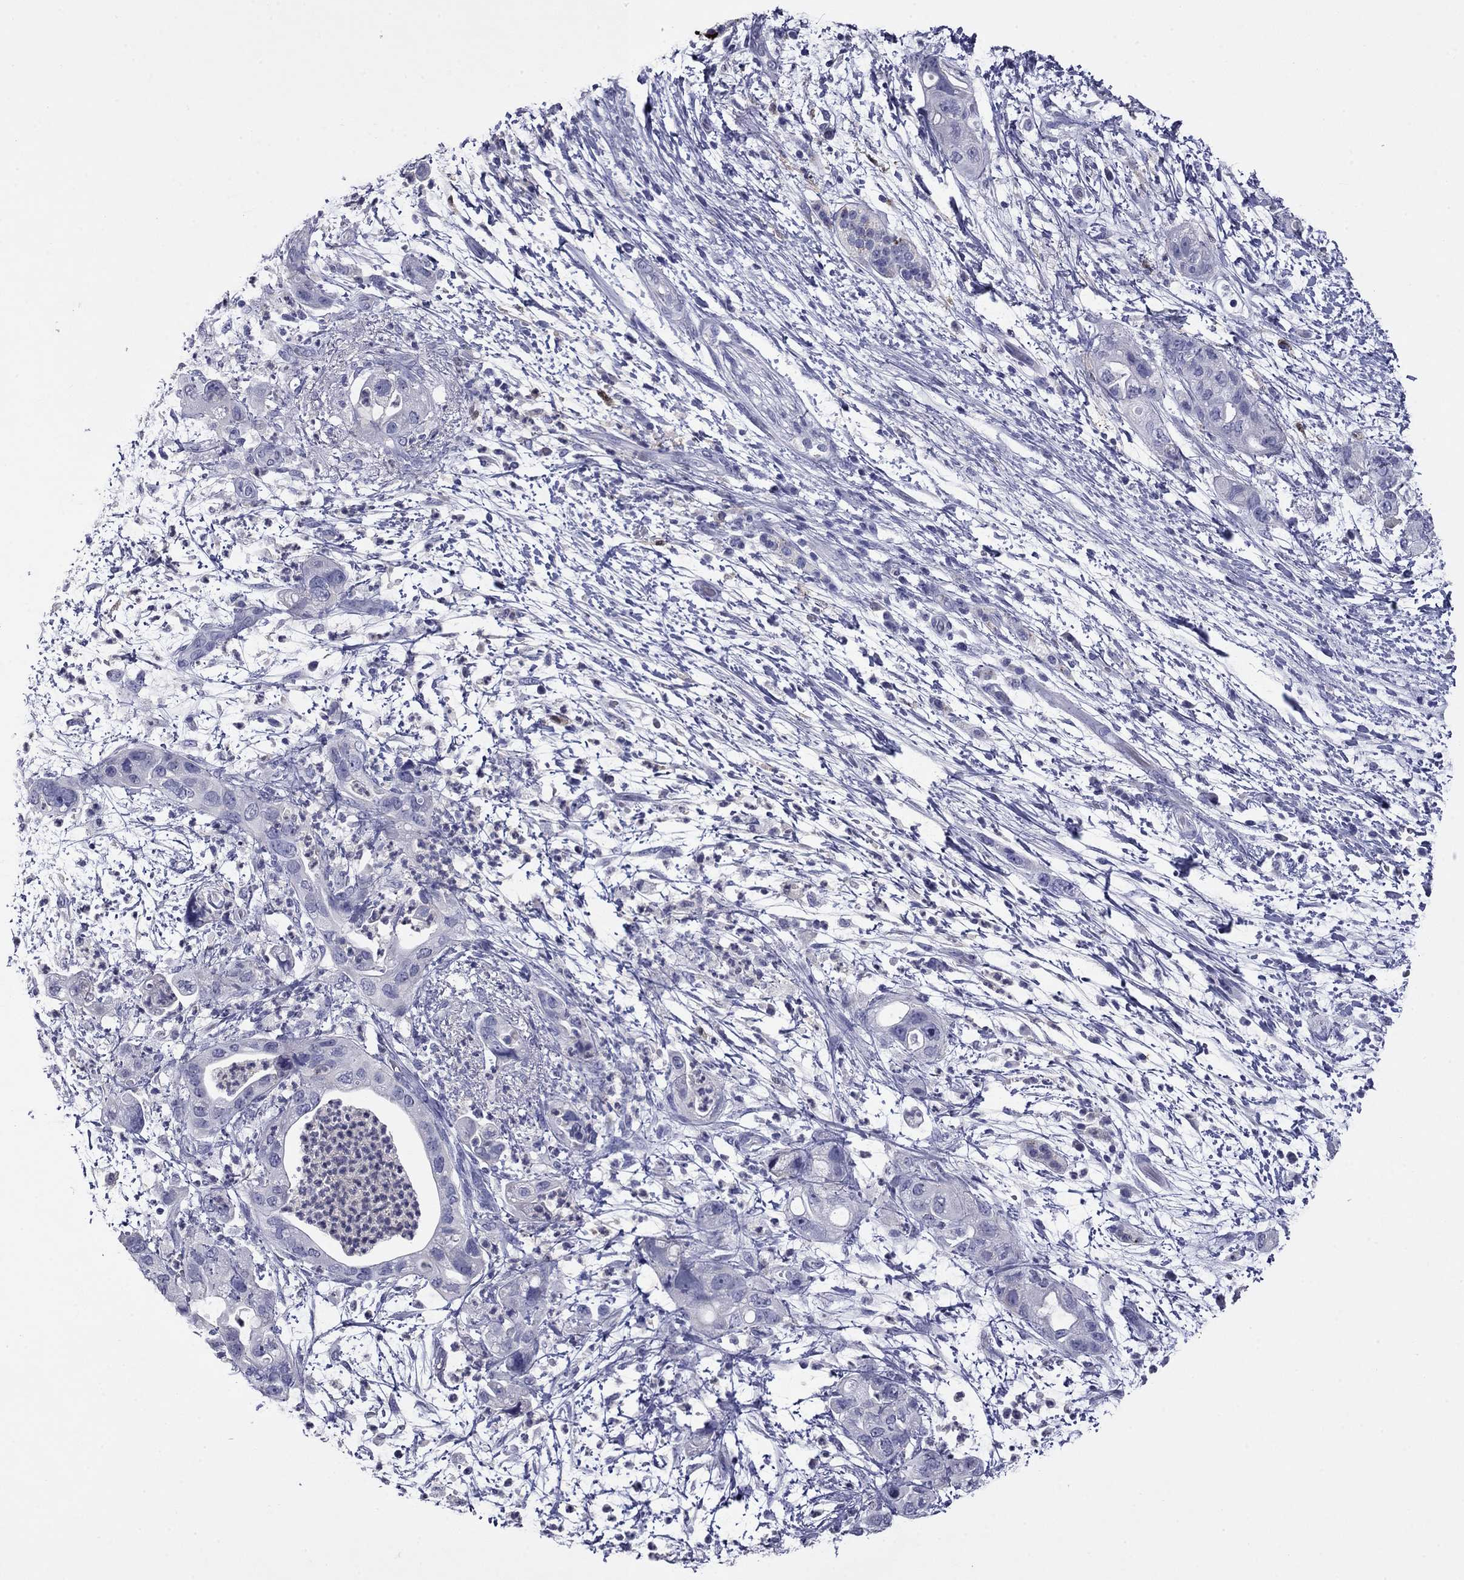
{"staining": {"intensity": "negative", "quantity": "none", "location": "none"}, "tissue": "pancreatic cancer", "cell_type": "Tumor cells", "image_type": "cancer", "snomed": [{"axis": "morphology", "description": "Adenocarcinoma, NOS"}, {"axis": "topography", "description": "Pancreas"}], "caption": "Pancreatic adenocarcinoma was stained to show a protein in brown. There is no significant positivity in tumor cells.", "gene": "CFAP119", "patient": {"sex": "female", "age": 72}}